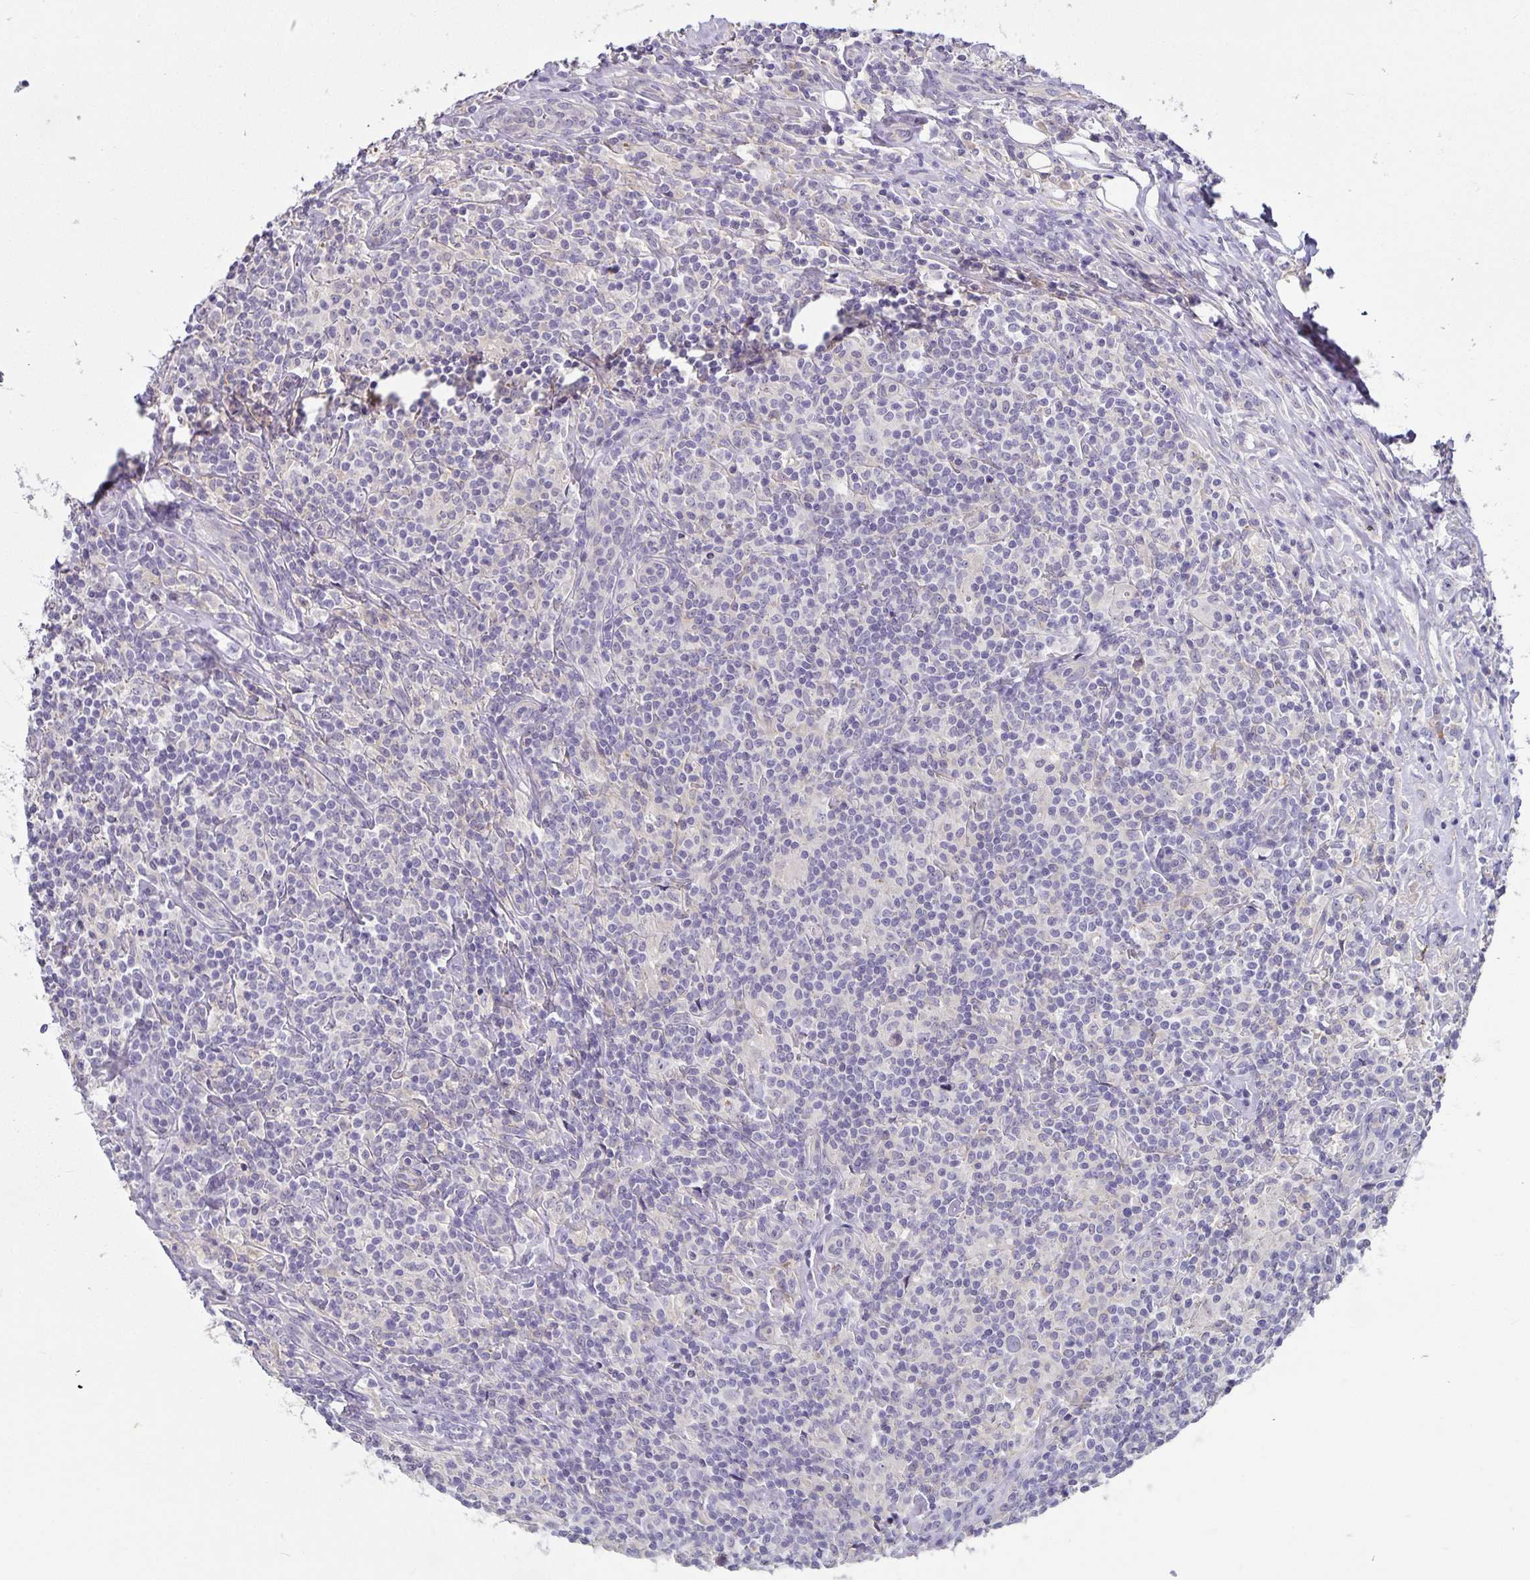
{"staining": {"intensity": "negative", "quantity": "none", "location": "none"}, "tissue": "lymphoma", "cell_type": "Tumor cells", "image_type": "cancer", "snomed": [{"axis": "morphology", "description": "Hodgkin's disease, NOS"}, {"axis": "morphology", "description": "Hodgkin's lymphoma, nodular sclerosis"}, {"axis": "topography", "description": "Lymph node"}], "caption": "This is a micrograph of IHC staining of Hodgkin's disease, which shows no expression in tumor cells. (Stains: DAB IHC with hematoxylin counter stain, Microscopy: brightfield microscopy at high magnification).", "gene": "CA12", "patient": {"sex": "female", "age": 10}}